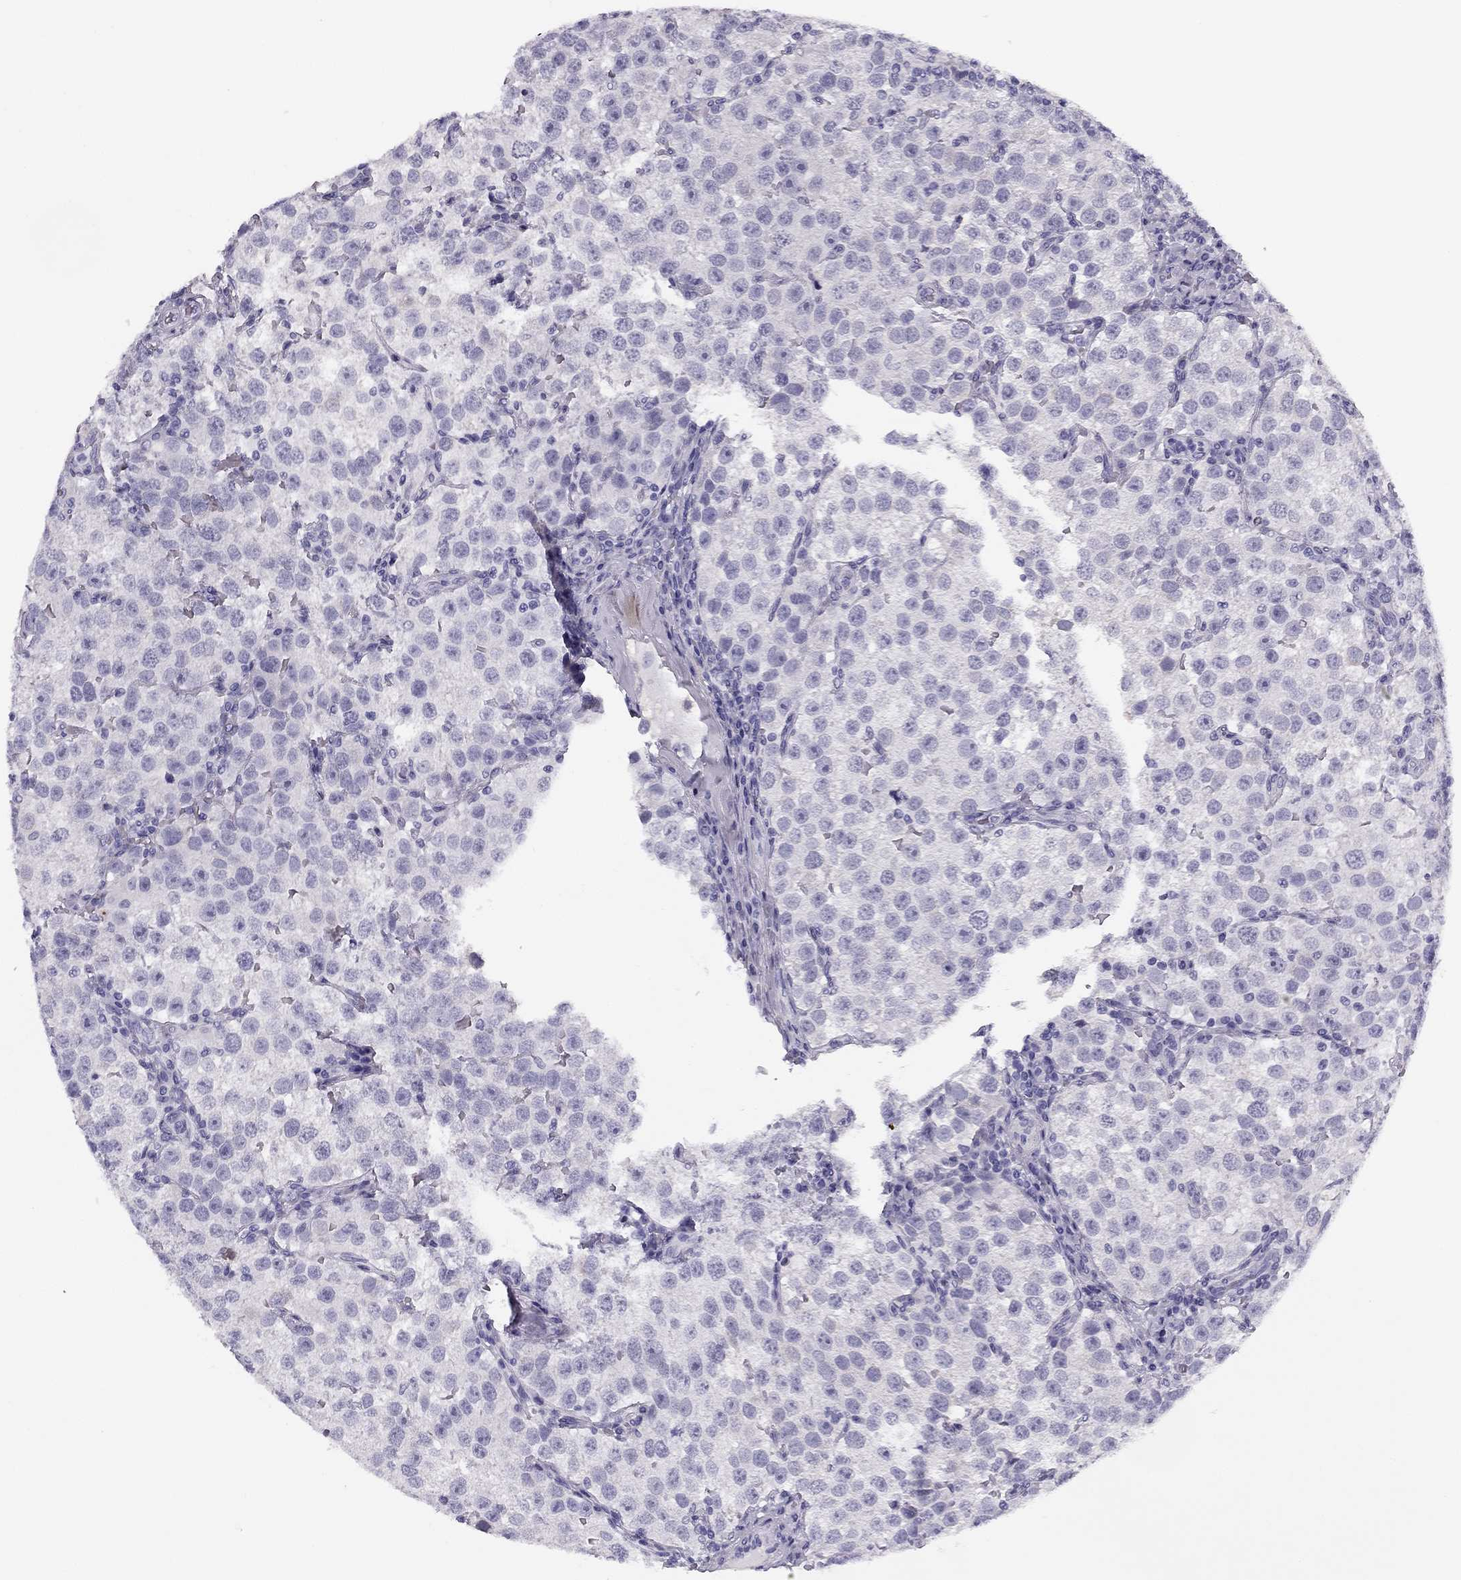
{"staining": {"intensity": "negative", "quantity": "none", "location": "none"}, "tissue": "testis cancer", "cell_type": "Tumor cells", "image_type": "cancer", "snomed": [{"axis": "morphology", "description": "Seminoma, NOS"}, {"axis": "topography", "description": "Testis"}], "caption": "Seminoma (testis) was stained to show a protein in brown. There is no significant positivity in tumor cells.", "gene": "MC5R", "patient": {"sex": "male", "age": 37}}